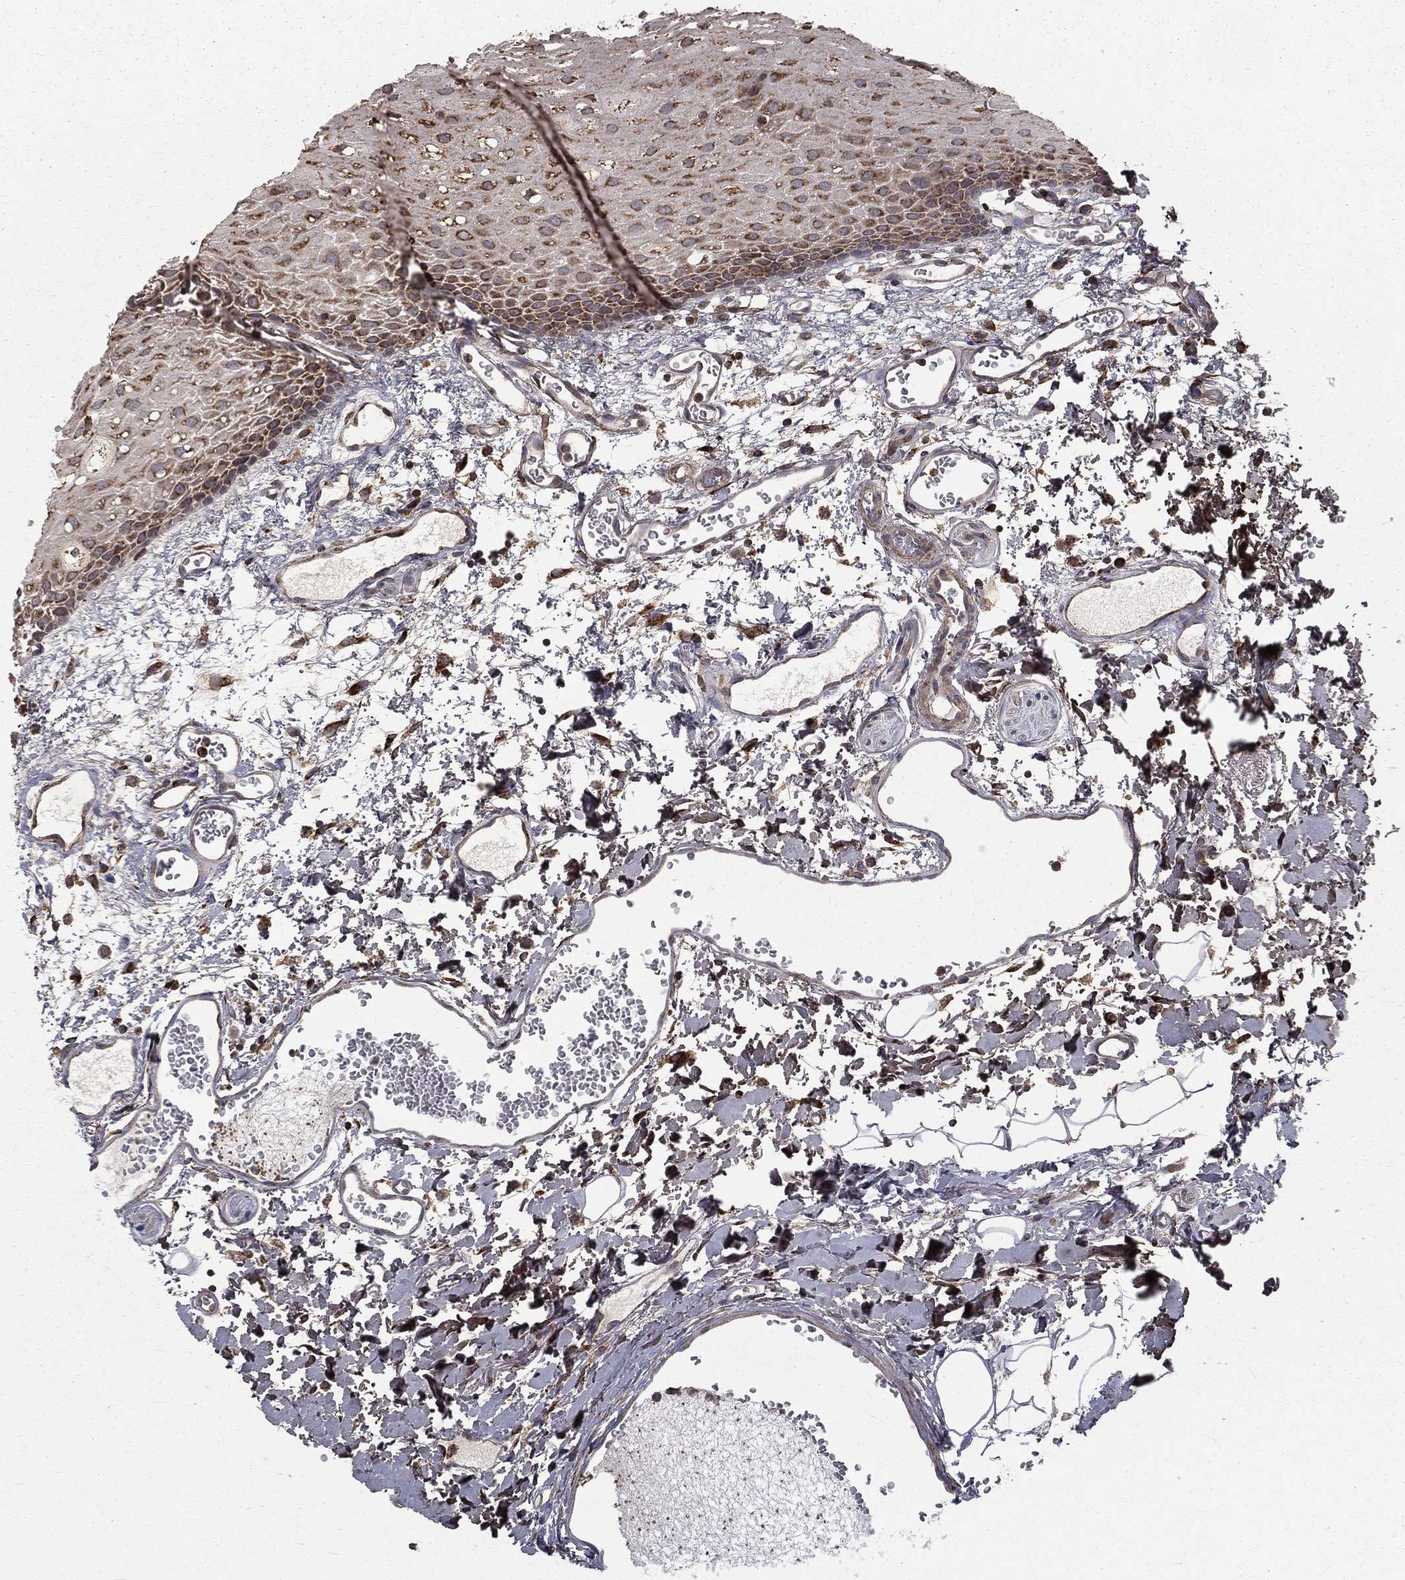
{"staining": {"intensity": "moderate", "quantity": ">75%", "location": "cytoplasmic/membranous"}, "tissue": "oral mucosa", "cell_type": "Squamous epithelial cells", "image_type": "normal", "snomed": [{"axis": "morphology", "description": "Normal tissue, NOS"}, {"axis": "morphology", "description": "Squamous cell carcinoma, NOS"}, {"axis": "topography", "description": "Oral tissue"}, {"axis": "topography", "description": "Head-Neck"}], "caption": "Protein staining by immunohistochemistry (IHC) demonstrates moderate cytoplasmic/membranous staining in approximately >75% of squamous epithelial cells in benign oral mucosa. (Brightfield microscopy of DAB IHC at high magnification).", "gene": "OLFML1", "patient": {"sex": "female", "age": 70}}